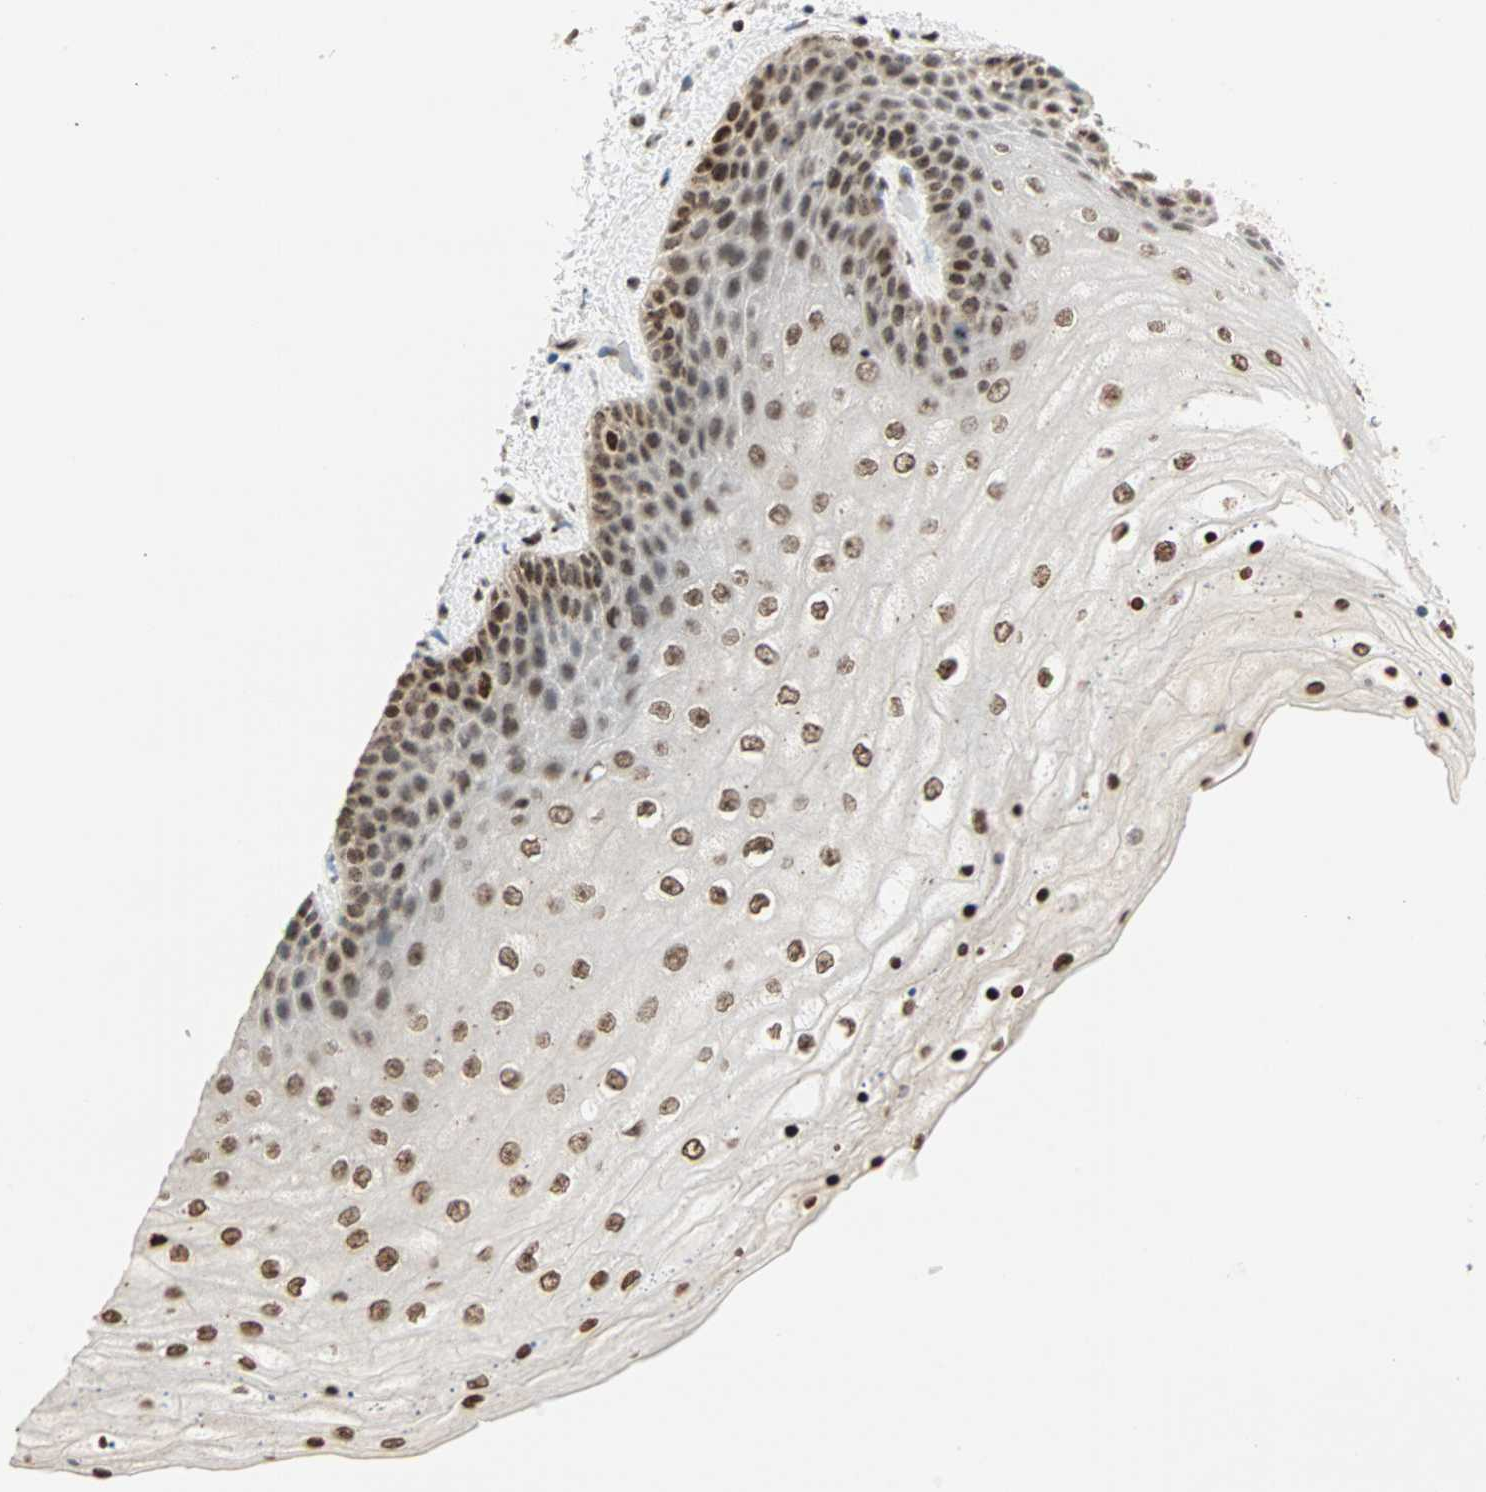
{"staining": {"intensity": "strong", "quantity": ">75%", "location": "nuclear"}, "tissue": "skin", "cell_type": "Epidermal cells", "image_type": "normal", "snomed": [{"axis": "morphology", "description": "Normal tissue, NOS"}, {"axis": "topography", "description": "Anal"}], "caption": "Human skin stained with a brown dye displays strong nuclear positive positivity in about >75% of epidermal cells.", "gene": "BLM", "patient": {"sex": "female", "age": 46}}